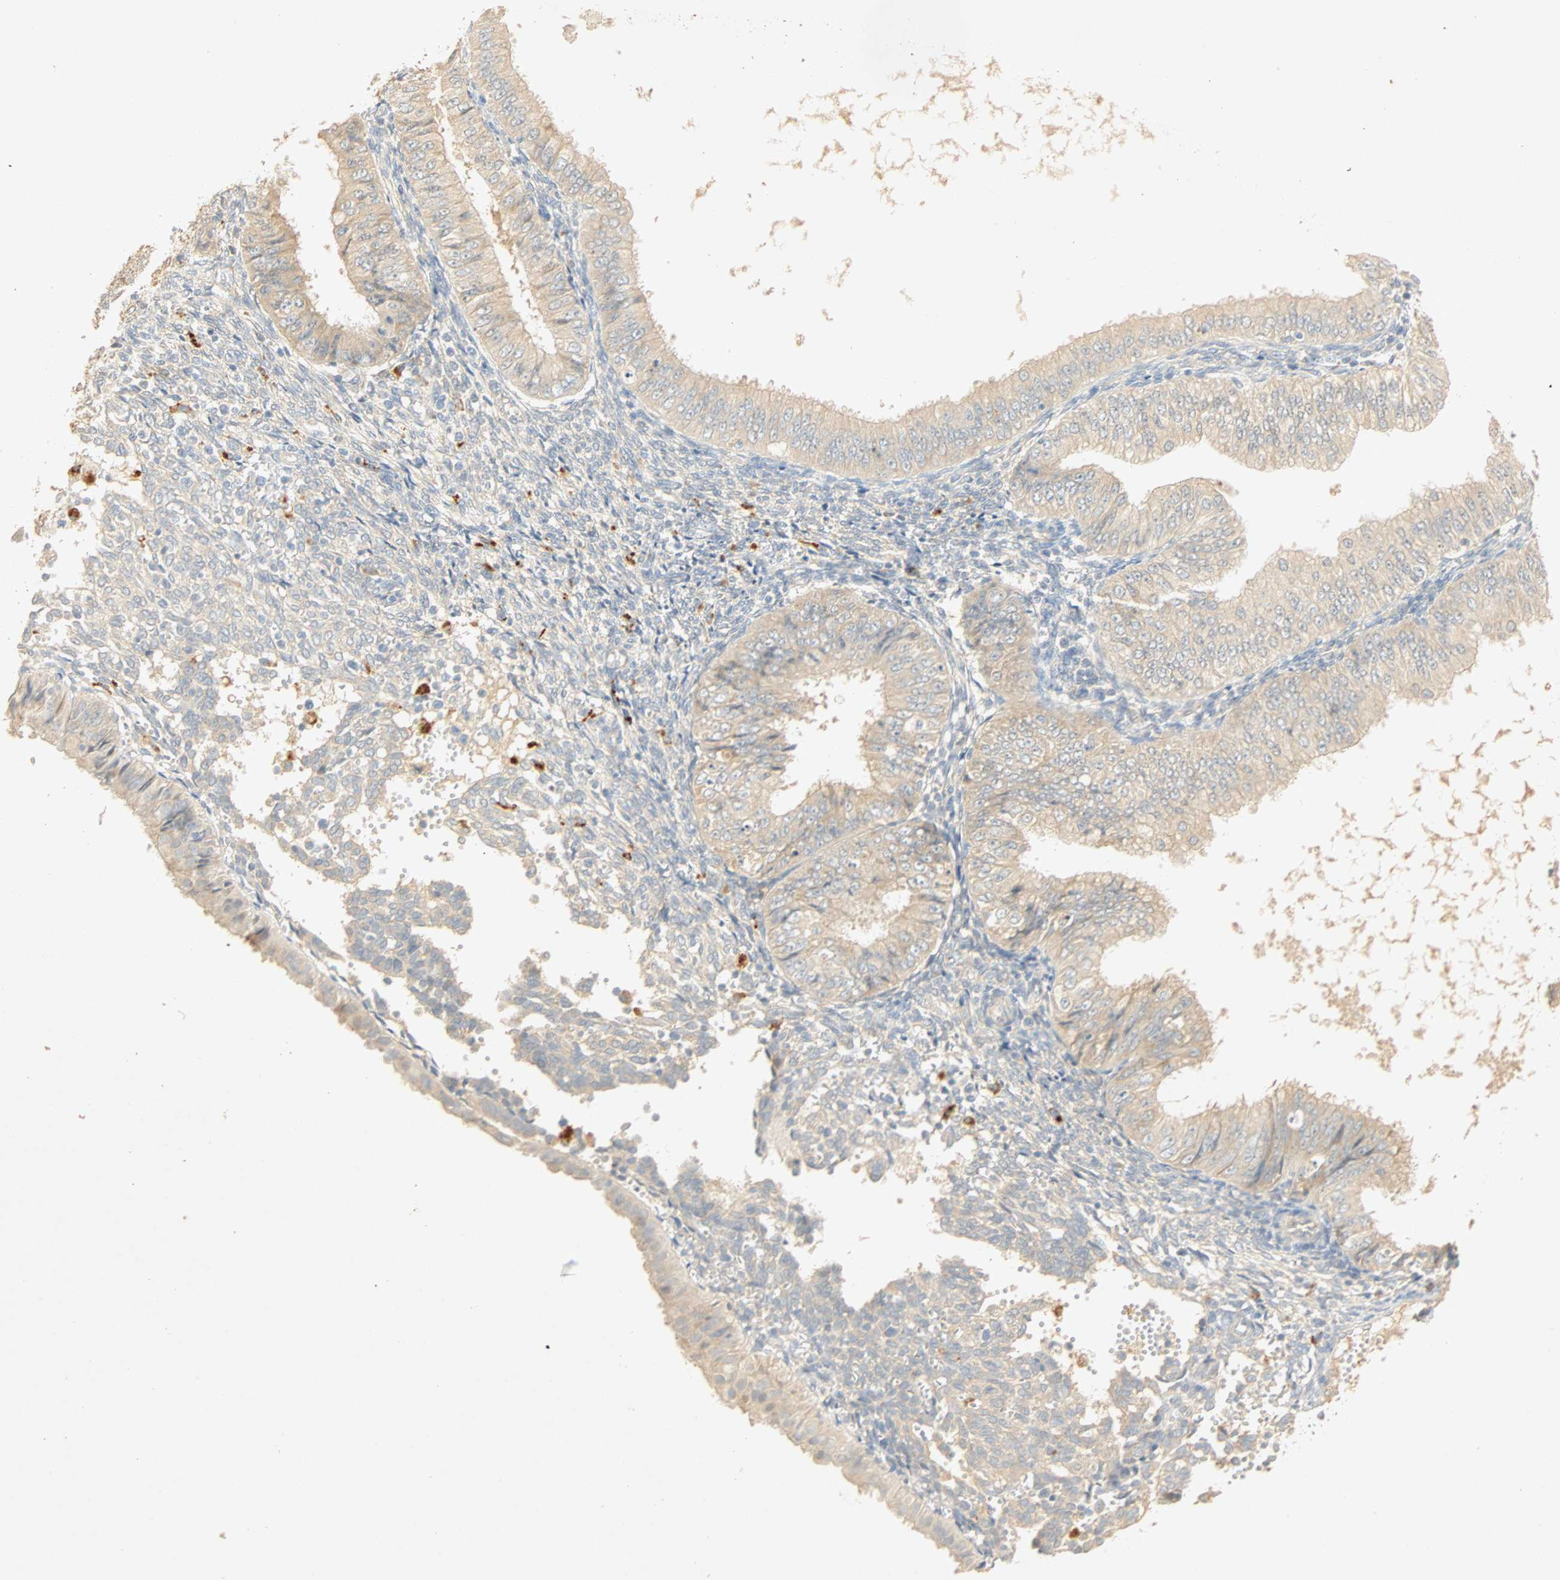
{"staining": {"intensity": "weak", "quantity": "25%-75%", "location": "cytoplasmic/membranous"}, "tissue": "endometrial cancer", "cell_type": "Tumor cells", "image_type": "cancer", "snomed": [{"axis": "morphology", "description": "Normal tissue, NOS"}, {"axis": "morphology", "description": "Adenocarcinoma, NOS"}, {"axis": "topography", "description": "Endometrium"}], "caption": "Immunohistochemistry (IHC) of human adenocarcinoma (endometrial) displays low levels of weak cytoplasmic/membranous staining in approximately 25%-75% of tumor cells.", "gene": "SELENBP1", "patient": {"sex": "female", "age": 53}}